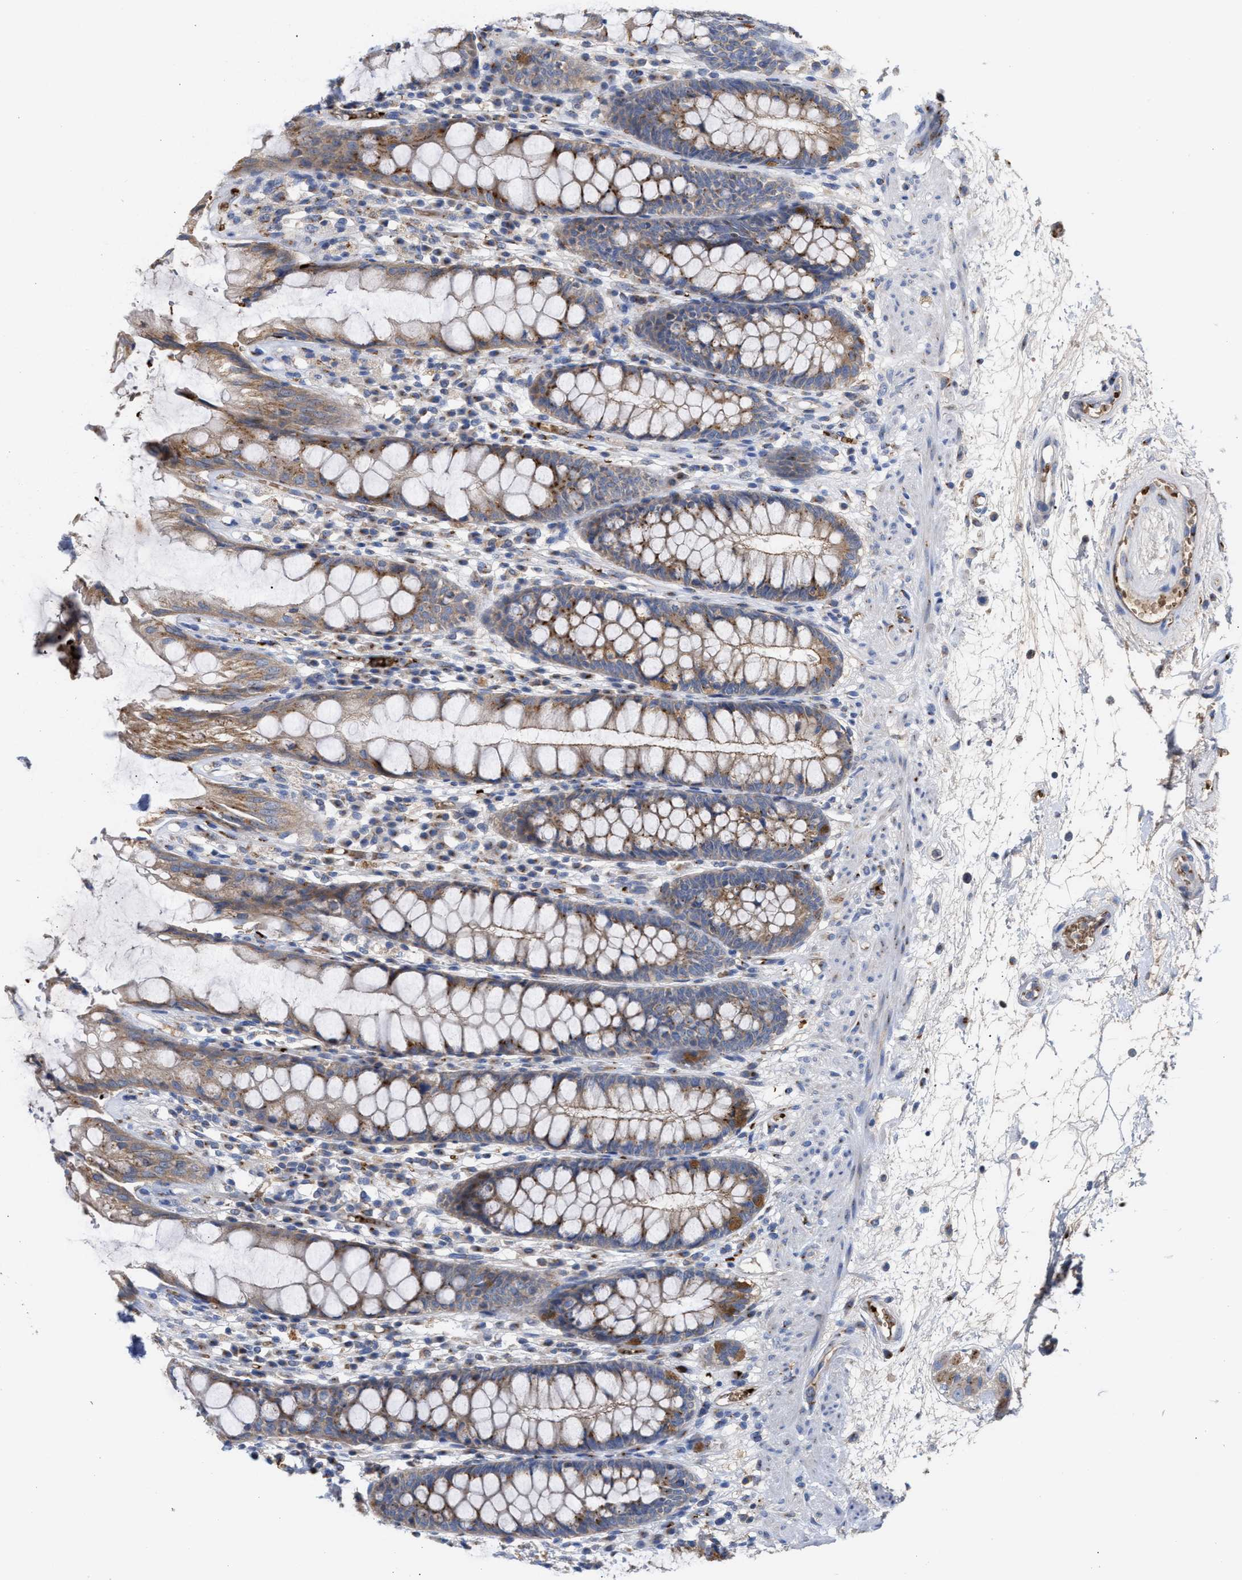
{"staining": {"intensity": "strong", "quantity": ">75%", "location": "cytoplasmic/membranous"}, "tissue": "rectum", "cell_type": "Glandular cells", "image_type": "normal", "snomed": [{"axis": "morphology", "description": "Normal tissue, NOS"}, {"axis": "topography", "description": "Rectum"}], "caption": "Unremarkable rectum displays strong cytoplasmic/membranous expression in about >75% of glandular cells.", "gene": "CCL2", "patient": {"sex": "male", "age": 64}}